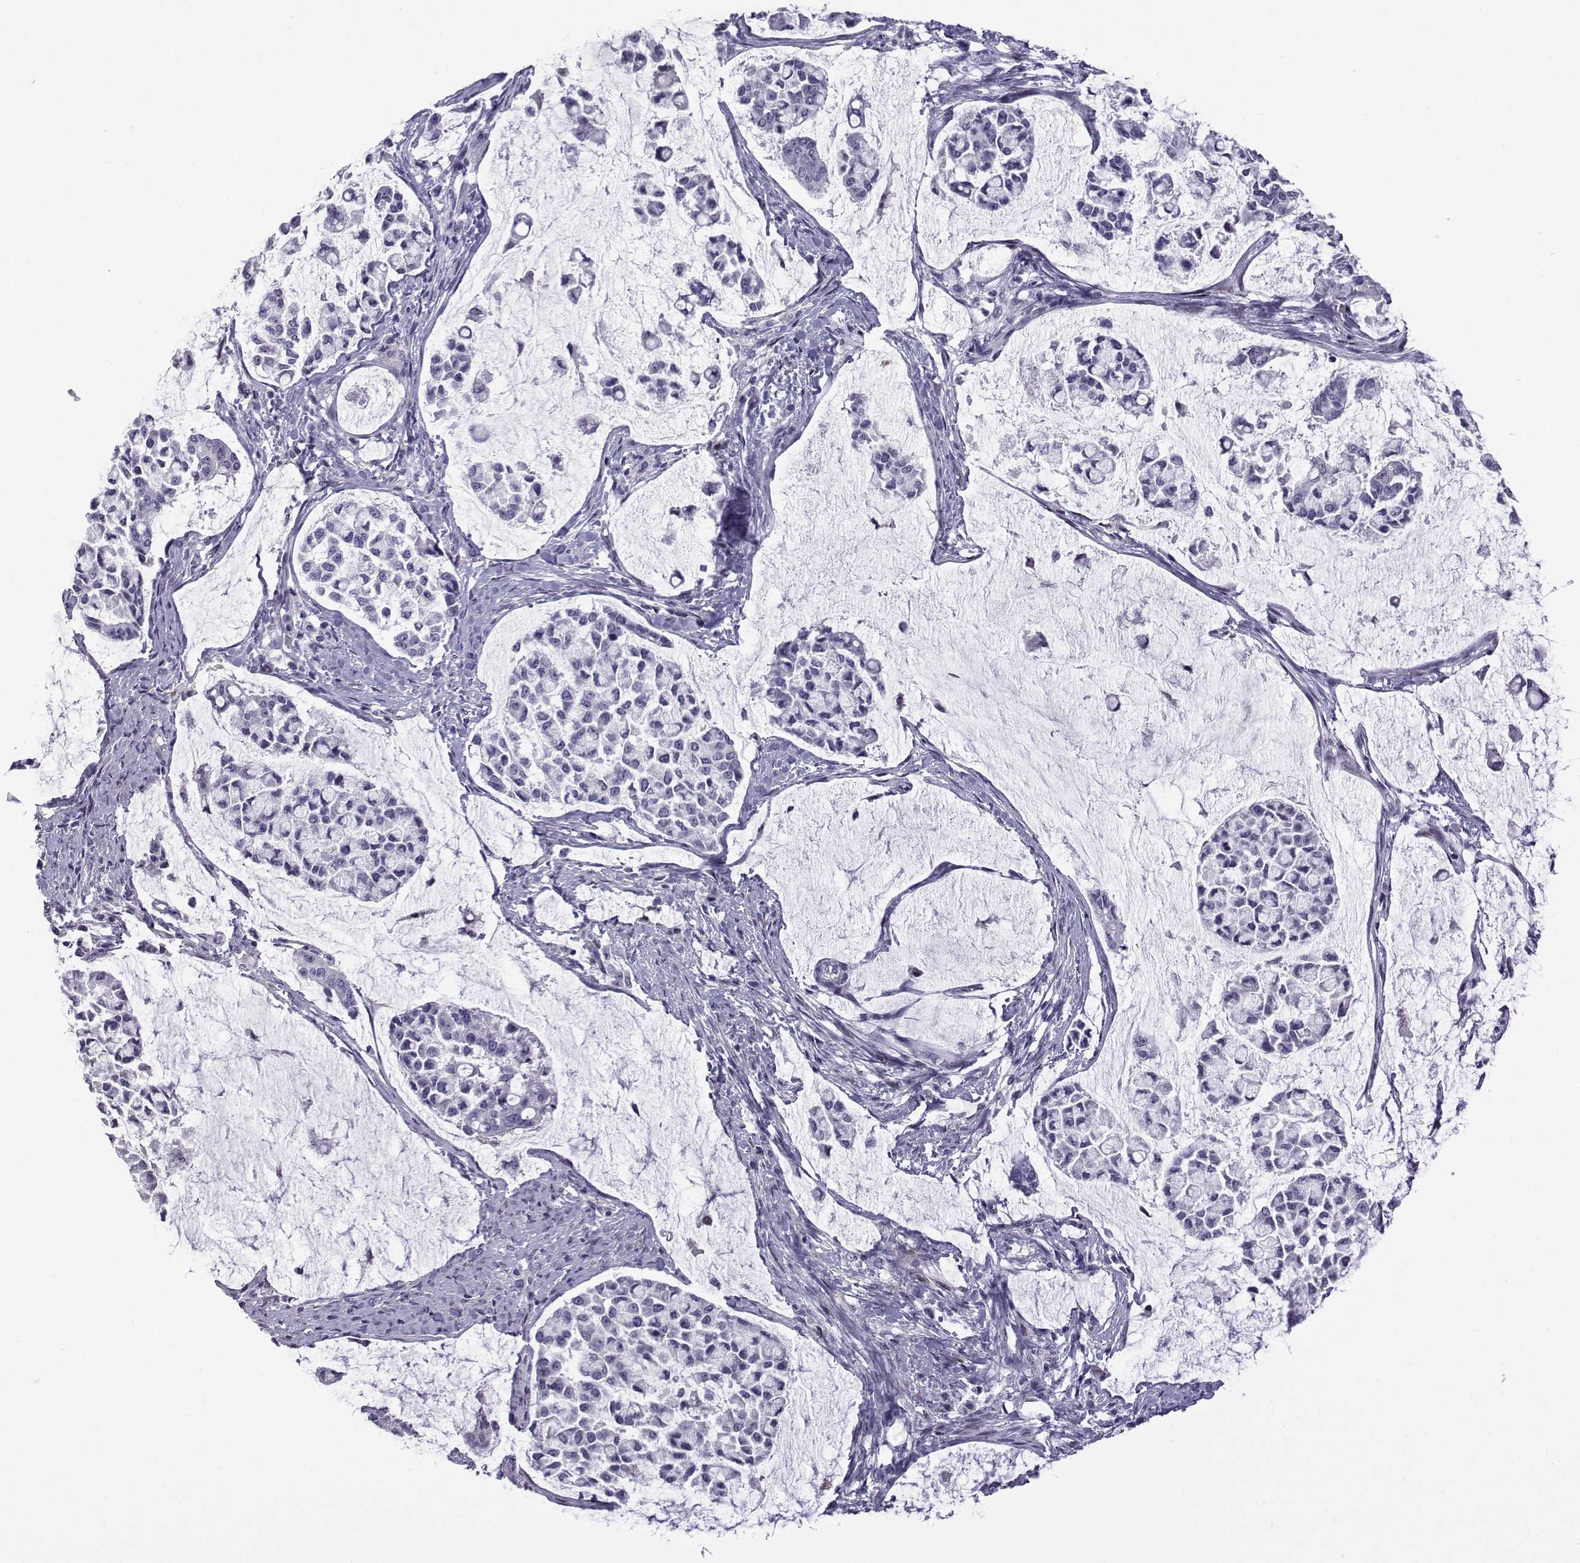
{"staining": {"intensity": "negative", "quantity": "none", "location": "none"}, "tissue": "stomach cancer", "cell_type": "Tumor cells", "image_type": "cancer", "snomed": [{"axis": "morphology", "description": "Adenocarcinoma, NOS"}, {"axis": "topography", "description": "Stomach"}], "caption": "Human adenocarcinoma (stomach) stained for a protein using immunohistochemistry reveals no expression in tumor cells.", "gene": "CFAP70", "patient": {"sex": "male", "age": 82}}